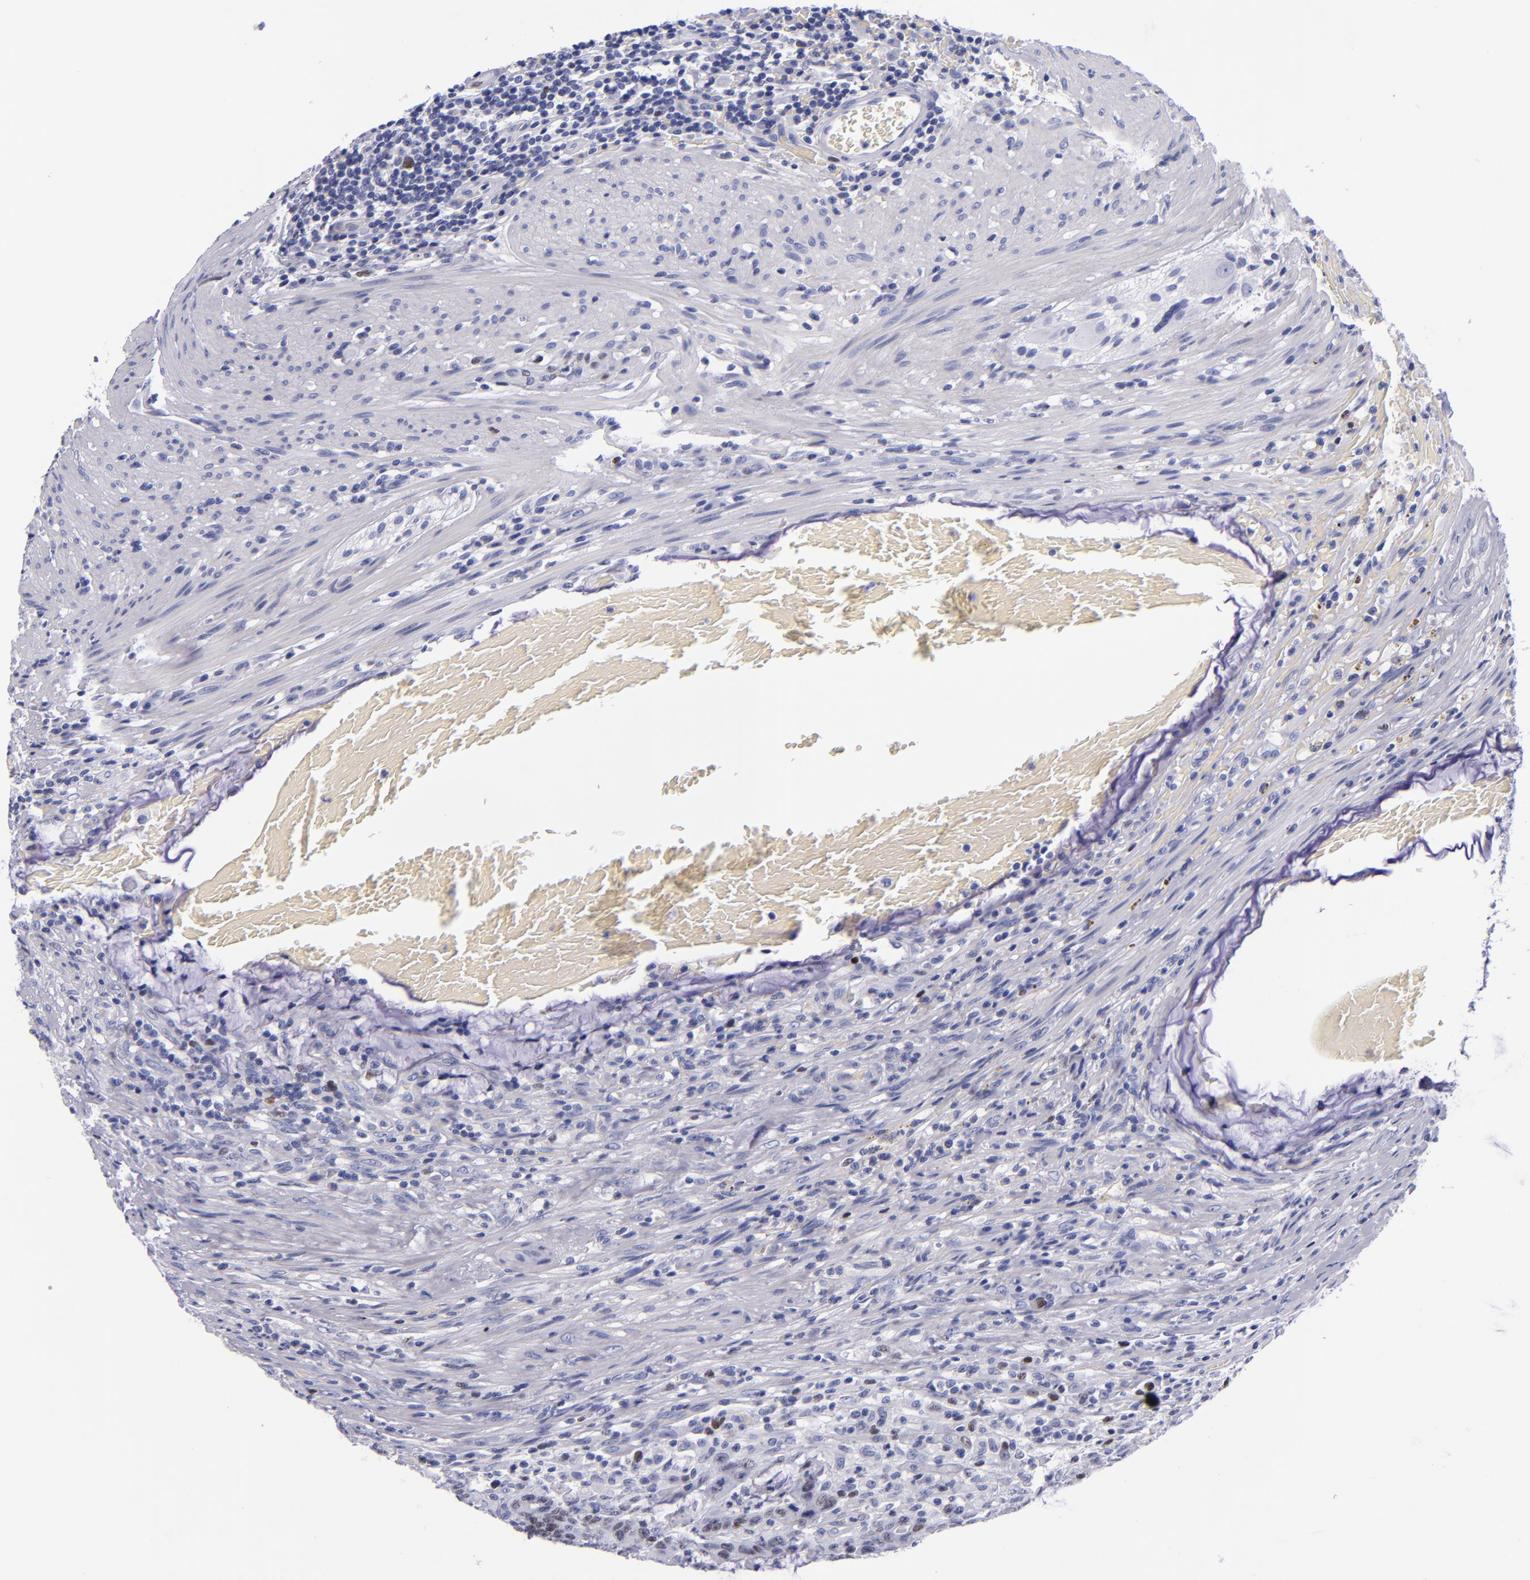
{"staining": {"intensity": "moderate", "quantity": "<25%", "location": "nuclear"}, "tissue": "colorectal cancer", "cell_type": "Tumor cells", "image_type": "cancer", "snomed": [{"axis": "morphology", "description": "Adenocarcinoma, NOS"}, {"axis": "topography", "description": "Colon"}], "caption": "The photomicrograph reveals a brown stain indicating the presence of a protein in the nuclear of tumor cells in colorectal cancer (adenocarcinoma).", "gene": "MCM7", "patient": {"sex": "male", "age": 54}}